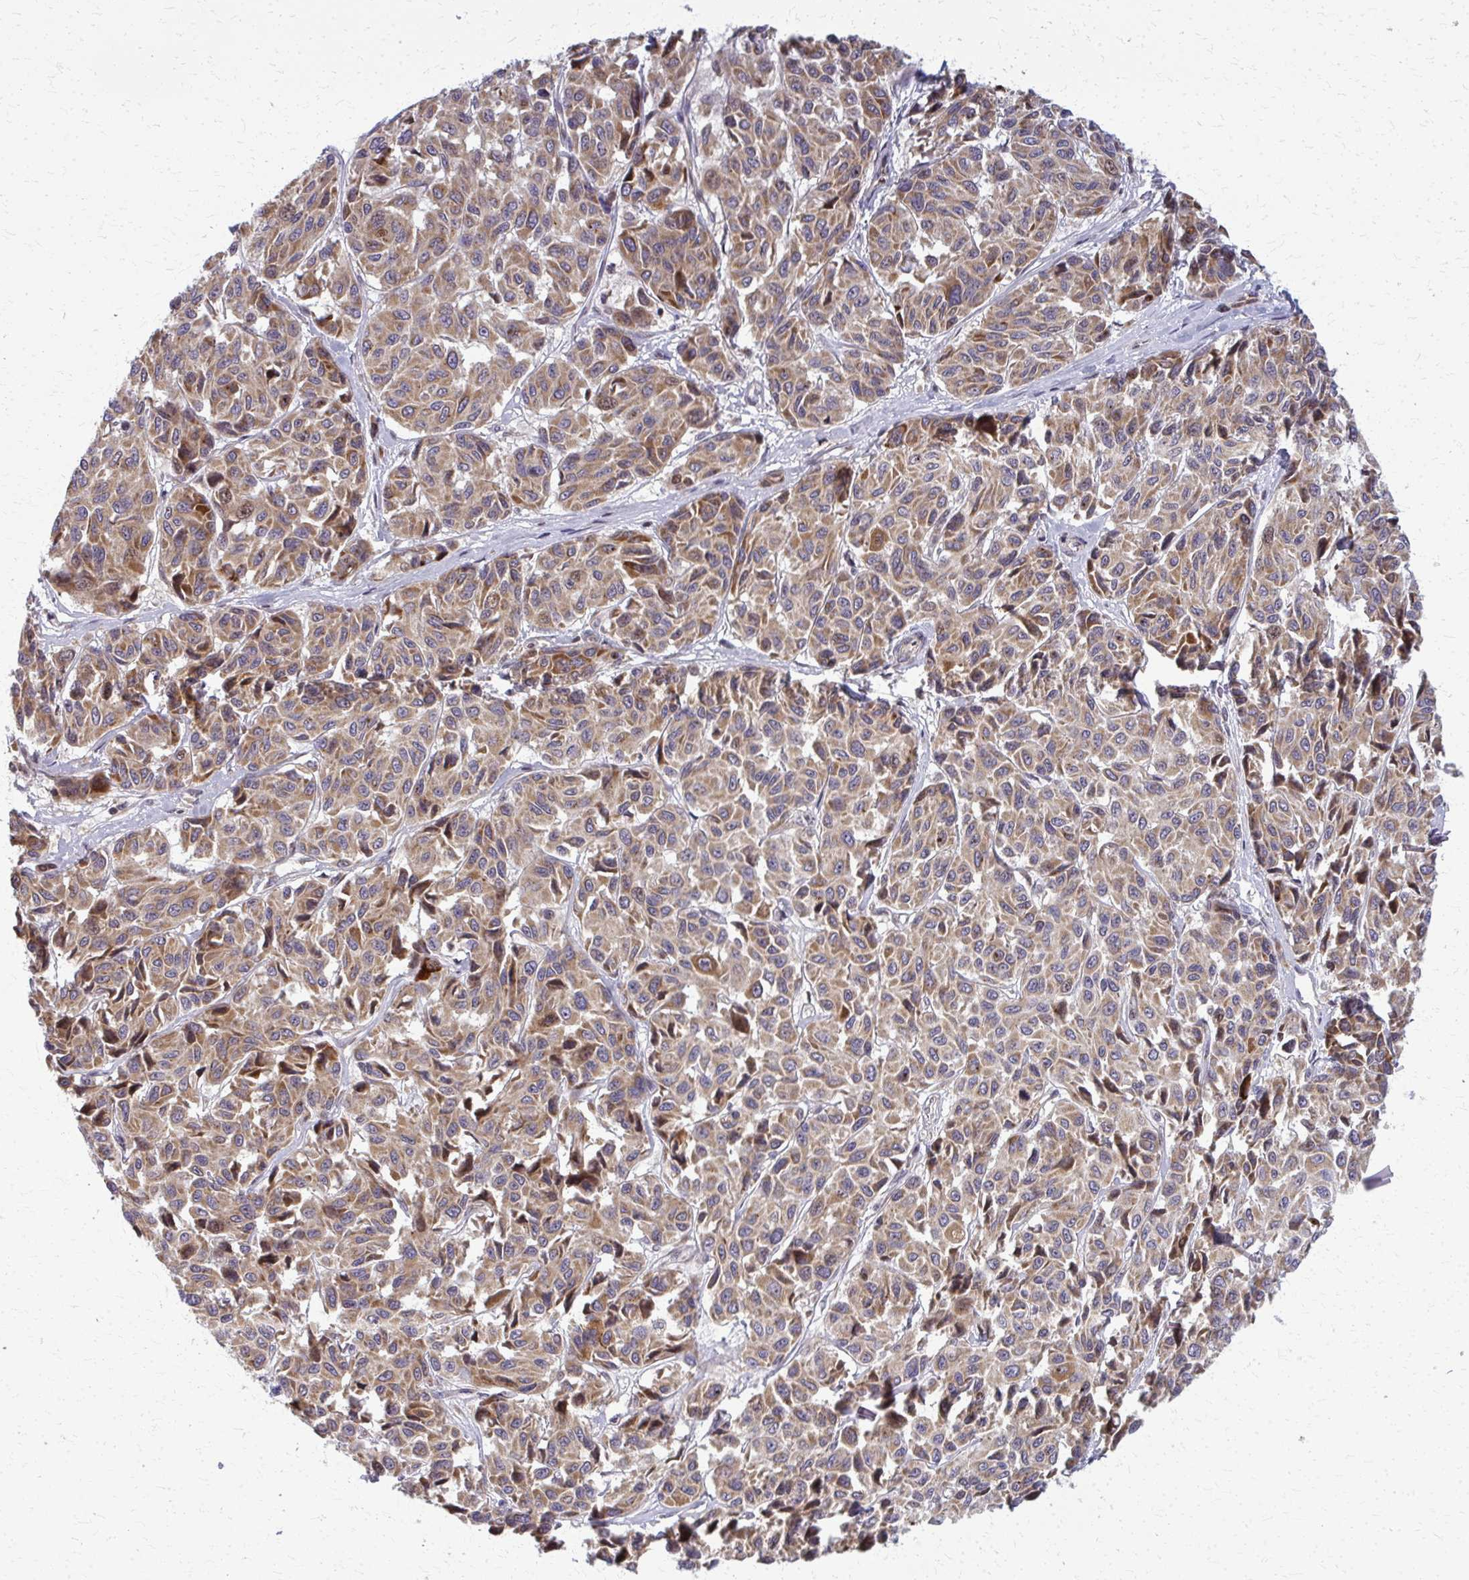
{"staining": {"intensity": "moderate", "quantity": ">75%", "location": "cytoplasmic/membranous"}, "tissue": "melanoma", "cell_type": "Tumor cells", "image_type": "cancer", "snomed": [{"axis": "morphology", "description": "Malignant melanoma, NOS"}, {"axis": "topography", "description": "Skin"}], "caption": "Human melanoma stained with a brown dye reveals moderate cytoplasmic/membranous positive positivity in approximately >75% of tumor cells.", "gene": "MCCC1", "patient": {"sex": "female", "age": 66}}